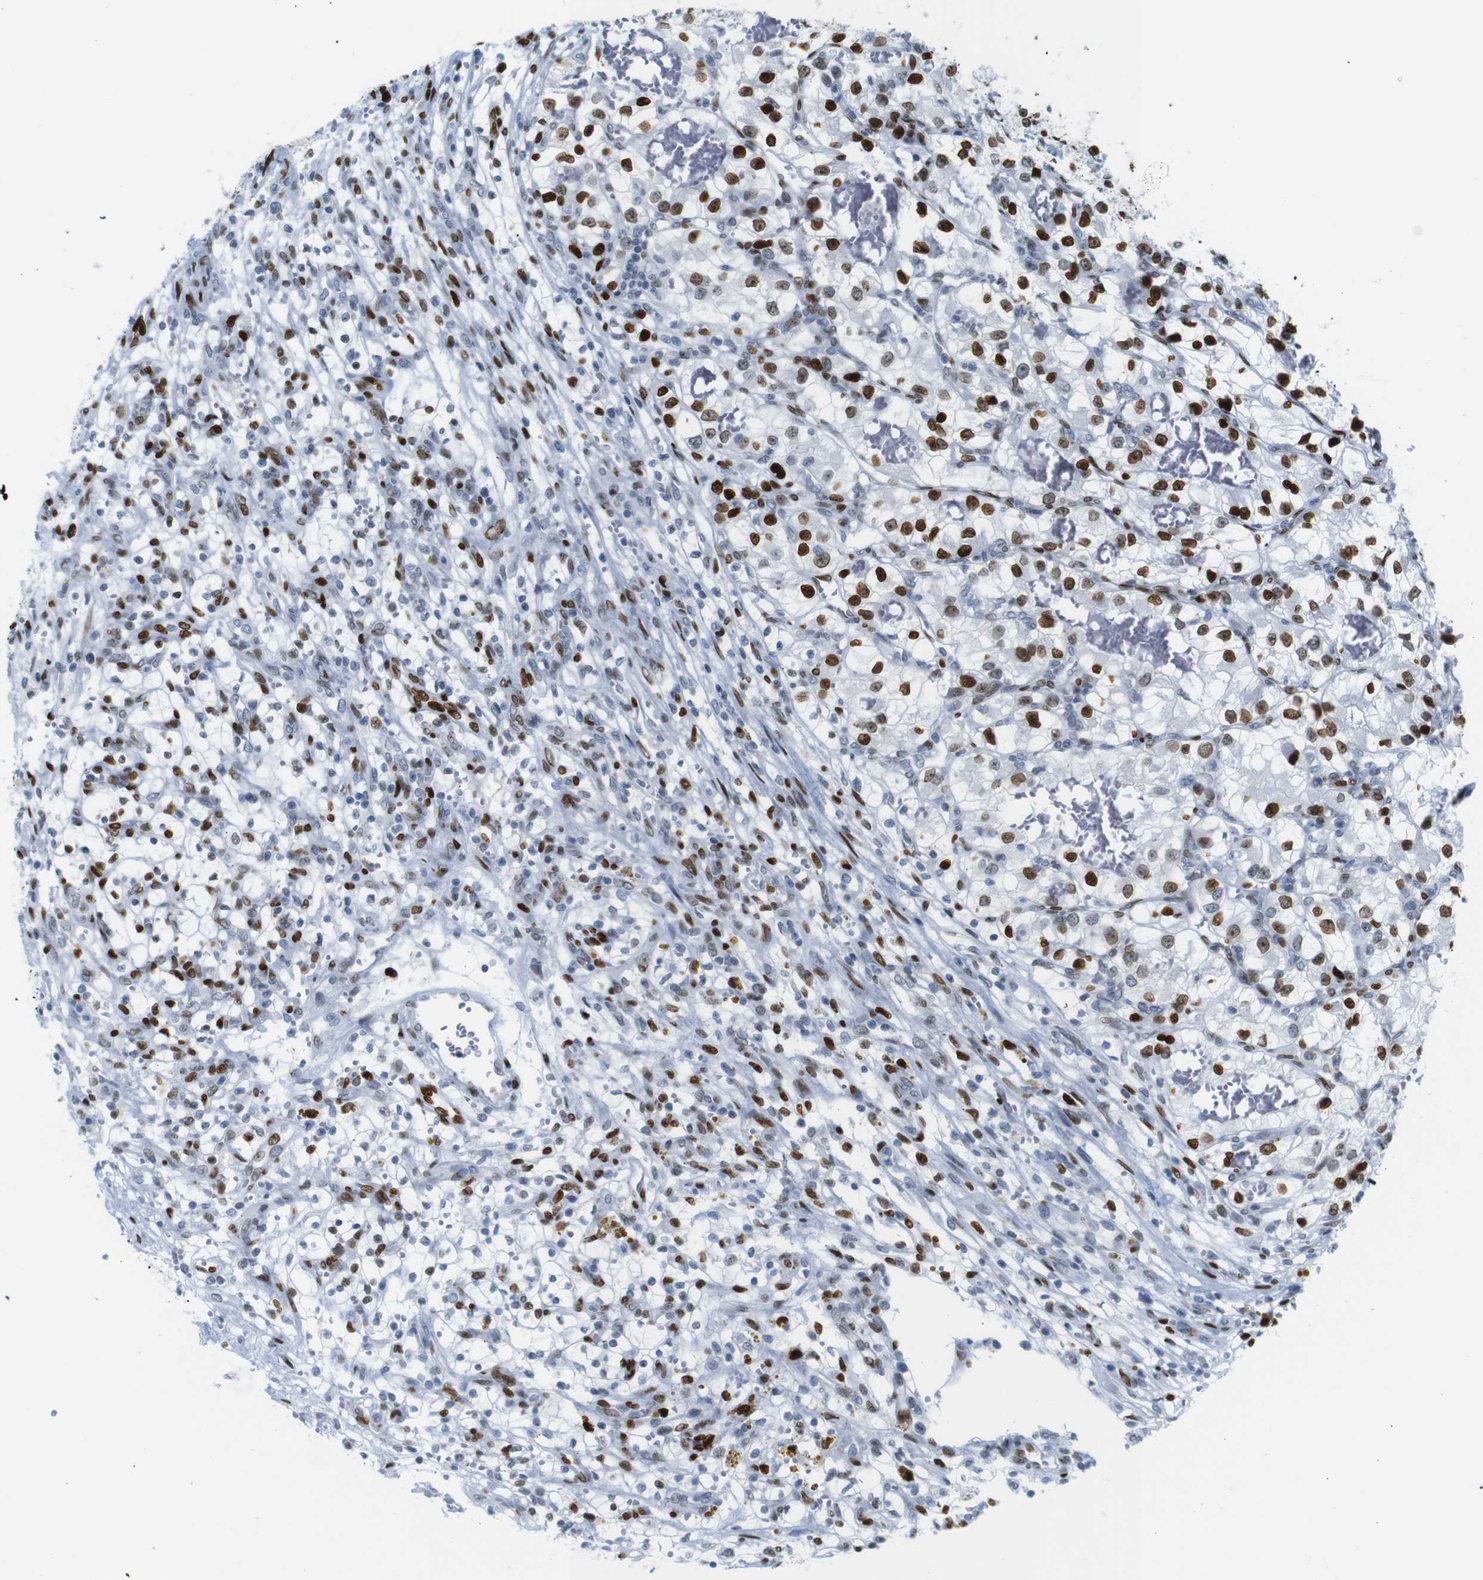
{"staining": {"intensity": "strong", "quantity": ">75%", "location": "nuclear"}, "tissue": "renal cancer", "cell_type": "Tumor cells", "image_type": "cancer", "snomed": [{"axis": "morphology", "description": "Adenocarcinoma, NOS"}, {"axis": "topography", "description": "Kidney"}], "caption": "This histopathology image demonstrates immunohistochemistry (IHC) staining of renal cancer (adenocarcinoma), with high strong nuclear staining in about >75% of tumor cells.", "gene": "NPIPB15", "patient": {"sex": "female", "age": 57}}